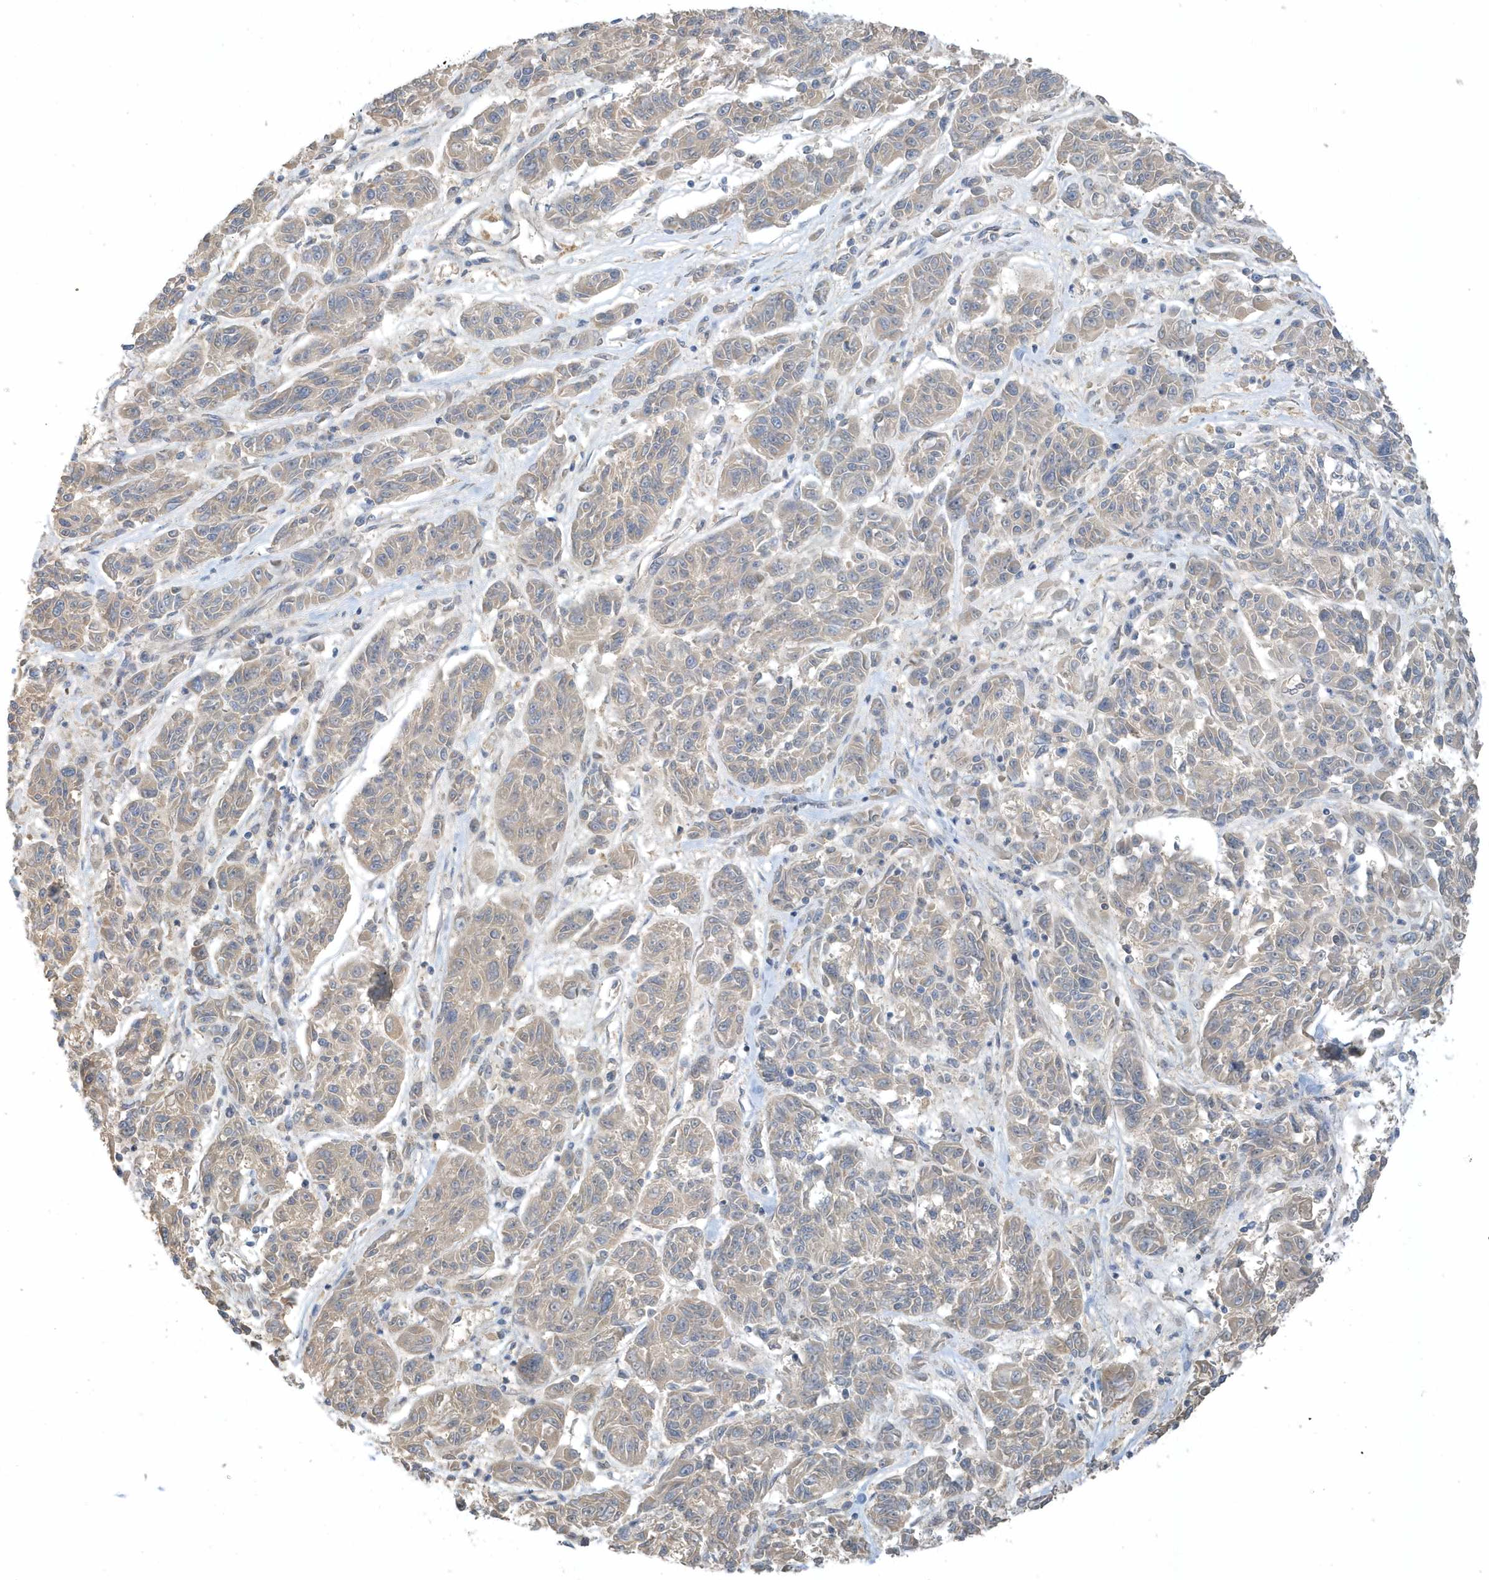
{"staining": {"intensity": "weak", "quantity": "<25%", "location": "cytoplasmic/membranous"}, "tissue": "melanoma", "cell_type": "Tumor cells", "image_type": "cancer", "snomed": [{"axis": "morphology", "description": "Malignant melanoma, NOS"}, {"axis": "topography", "description": "Skin"}], "caption": "IHC micrograph of neoplastic tissue: human melanoma stained with DAB (3,3'-diaminobenzidine) reveals no significant protein staining in tumor cells. Nuclei are stained in blue.", "gene": "USP53", "patient": {"sex": "male", "age": 53}}